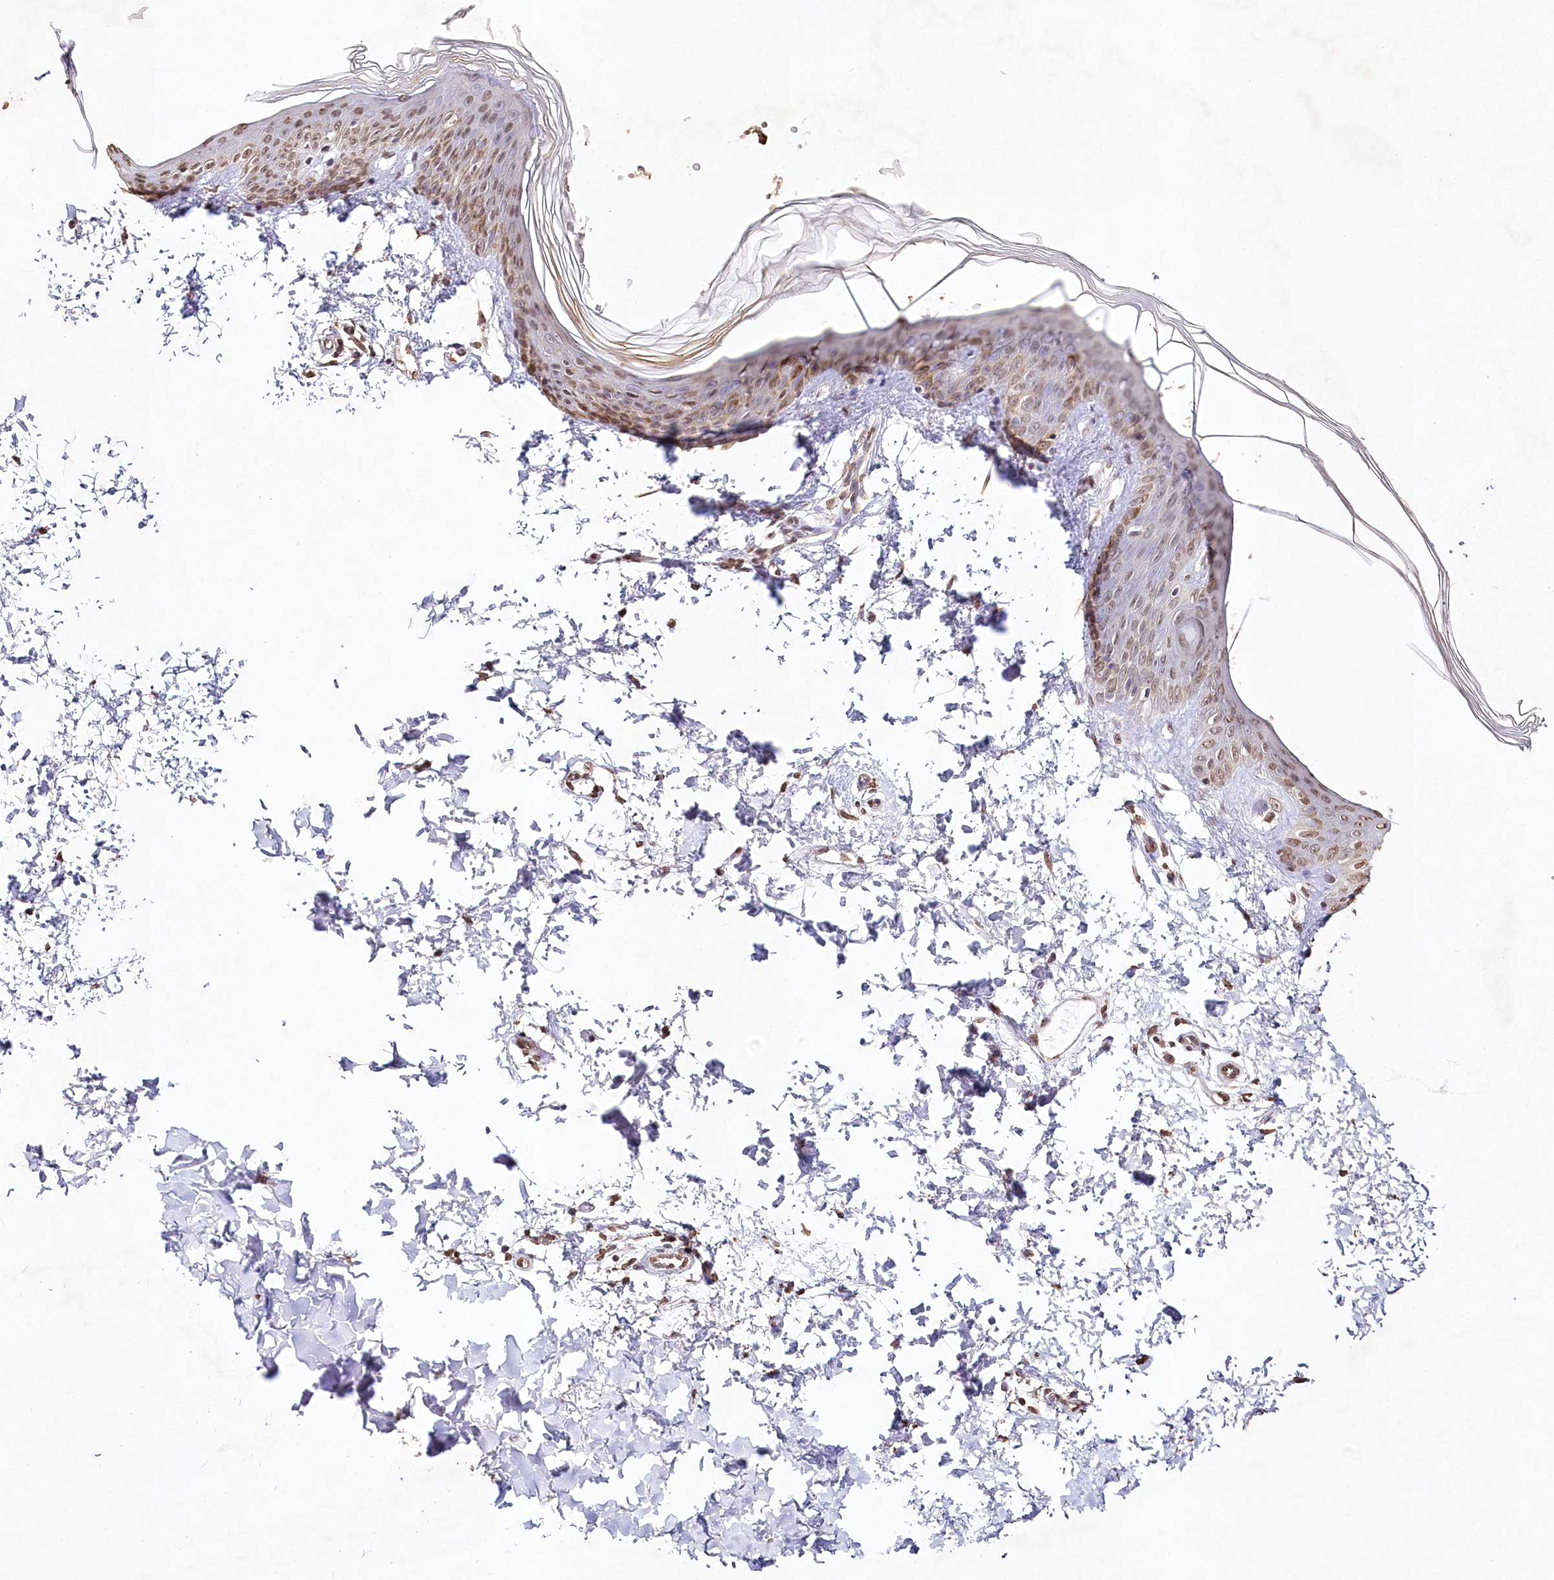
{"staining": {"intensity": "strong", "quantity": "25%-75%", "location": "nuclear"}, "tissue": "skin", "cell_type": "Fibroblasts", "image_type": "normal", "snomed": [{"axis": "morphology", "description": "Normal tissue, NOS"}, {"axis": "morphology", "description": "Neoplasm, benign, NOS"}, {"axis": "topography", "description": "Skin"}, {"axis": "topography", "description": "Soft tissue"}], "caption": "Unremarkable skin shows strong nuclear staining in about 25%-75% of fibroblasts, visualized by immunohistochemistry.", "gene": "DMXL1", "patient": {"sex": "male", "age": 26}}